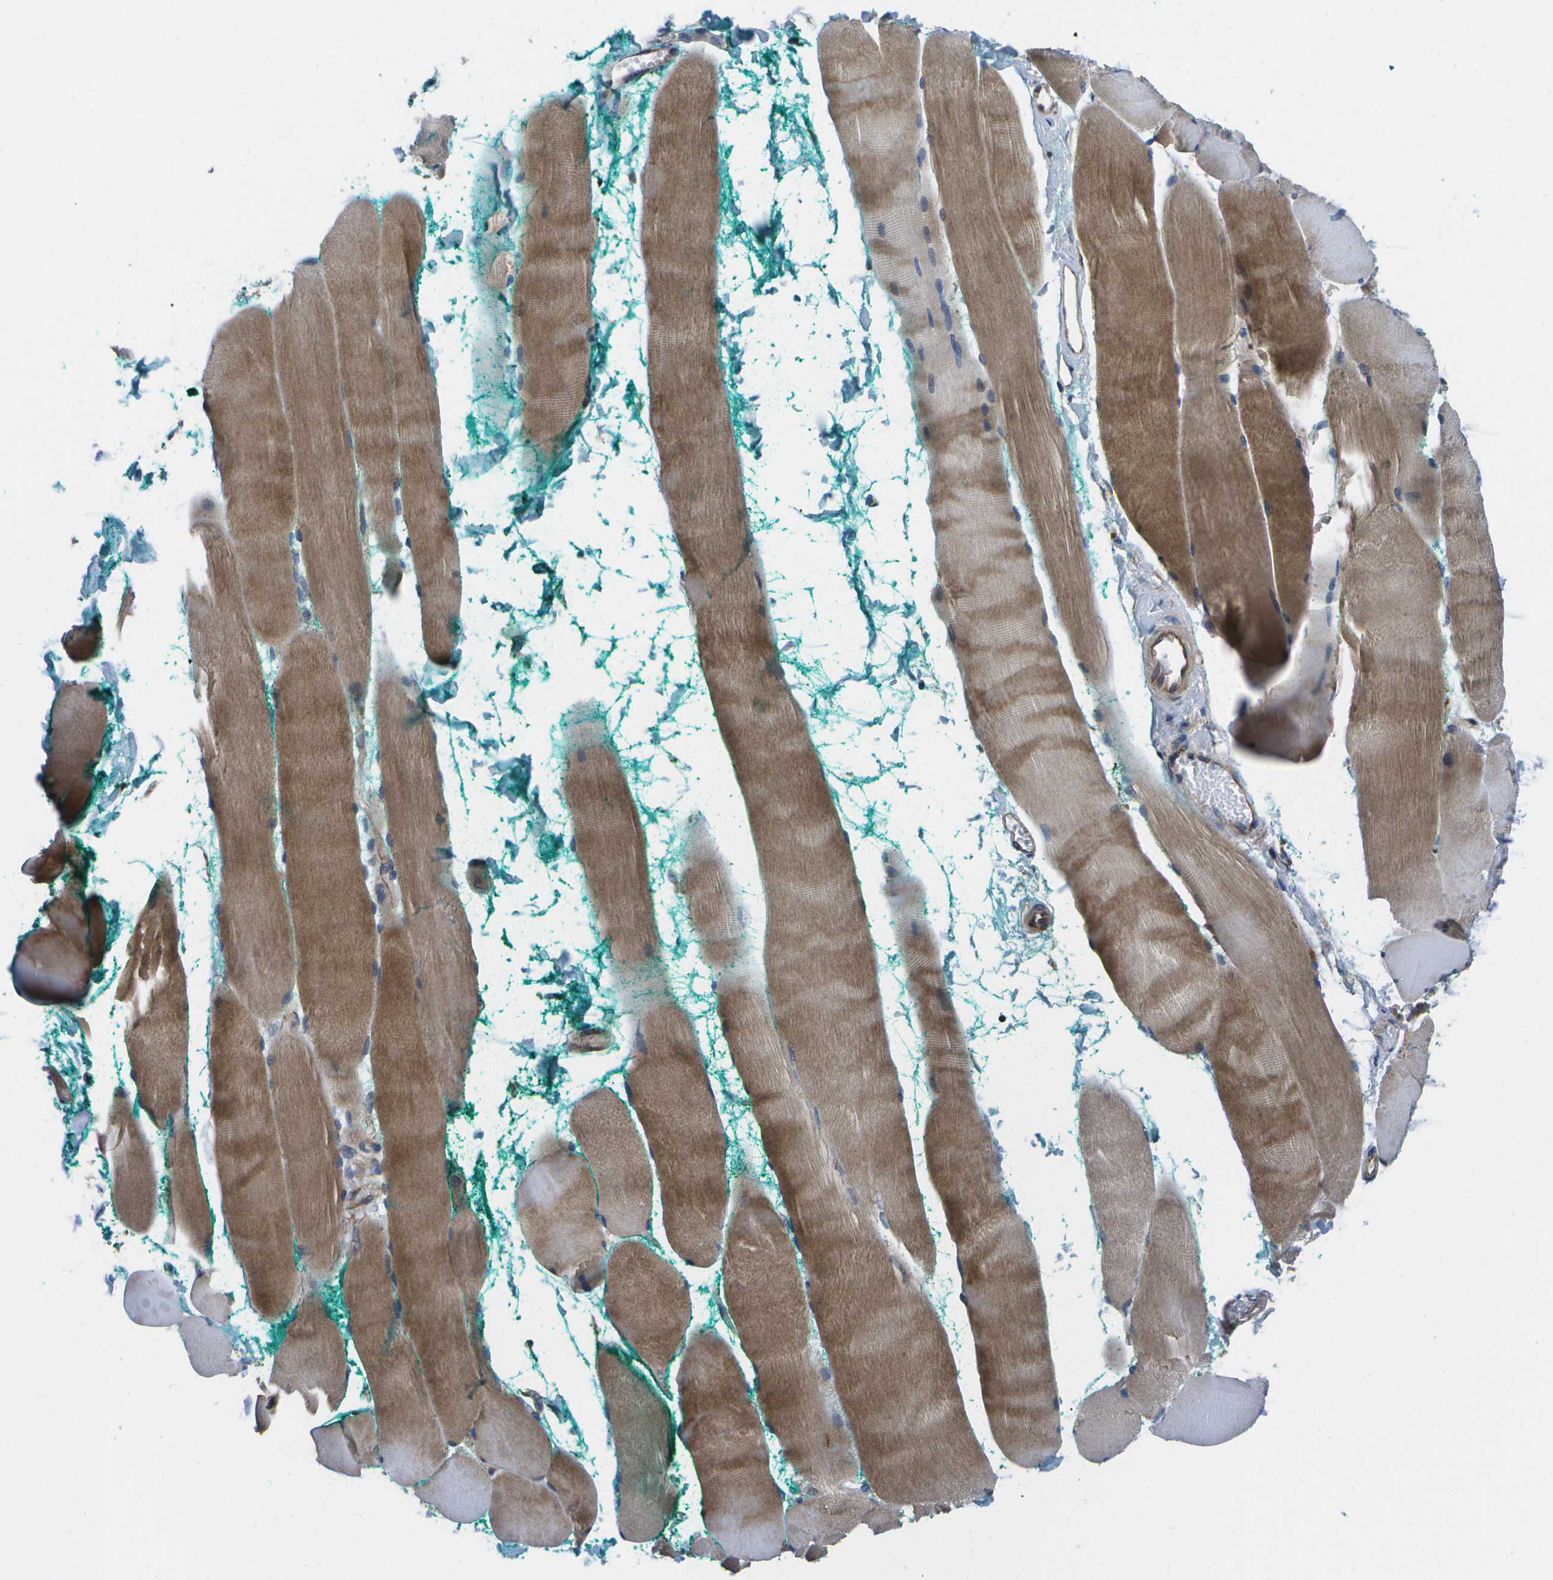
{"staining": {"intensity": "moderate", "quantity": ">75%", "location": "cytoplasmic/membranous"}, "tissue": "skeletal muscle", "cell_type": "Myocytes", "image_type": "normal", "snomed": [{"axis": "morphology", "description": "Normal tissue, NOS"}, {"axis": "morphology", "description": "Squamous cell carcinoma, NOS"}, {"axis": "topography", "description": "Skeletal muscle"}], "caption": "Myocytes demonstrate medium levels of moderate cytoplasmic/membranous expression in about >75% of cells in unremarkable skeletal muscle.", "gene": "MVK", "patient": {"sex": "male", "age": 51}}